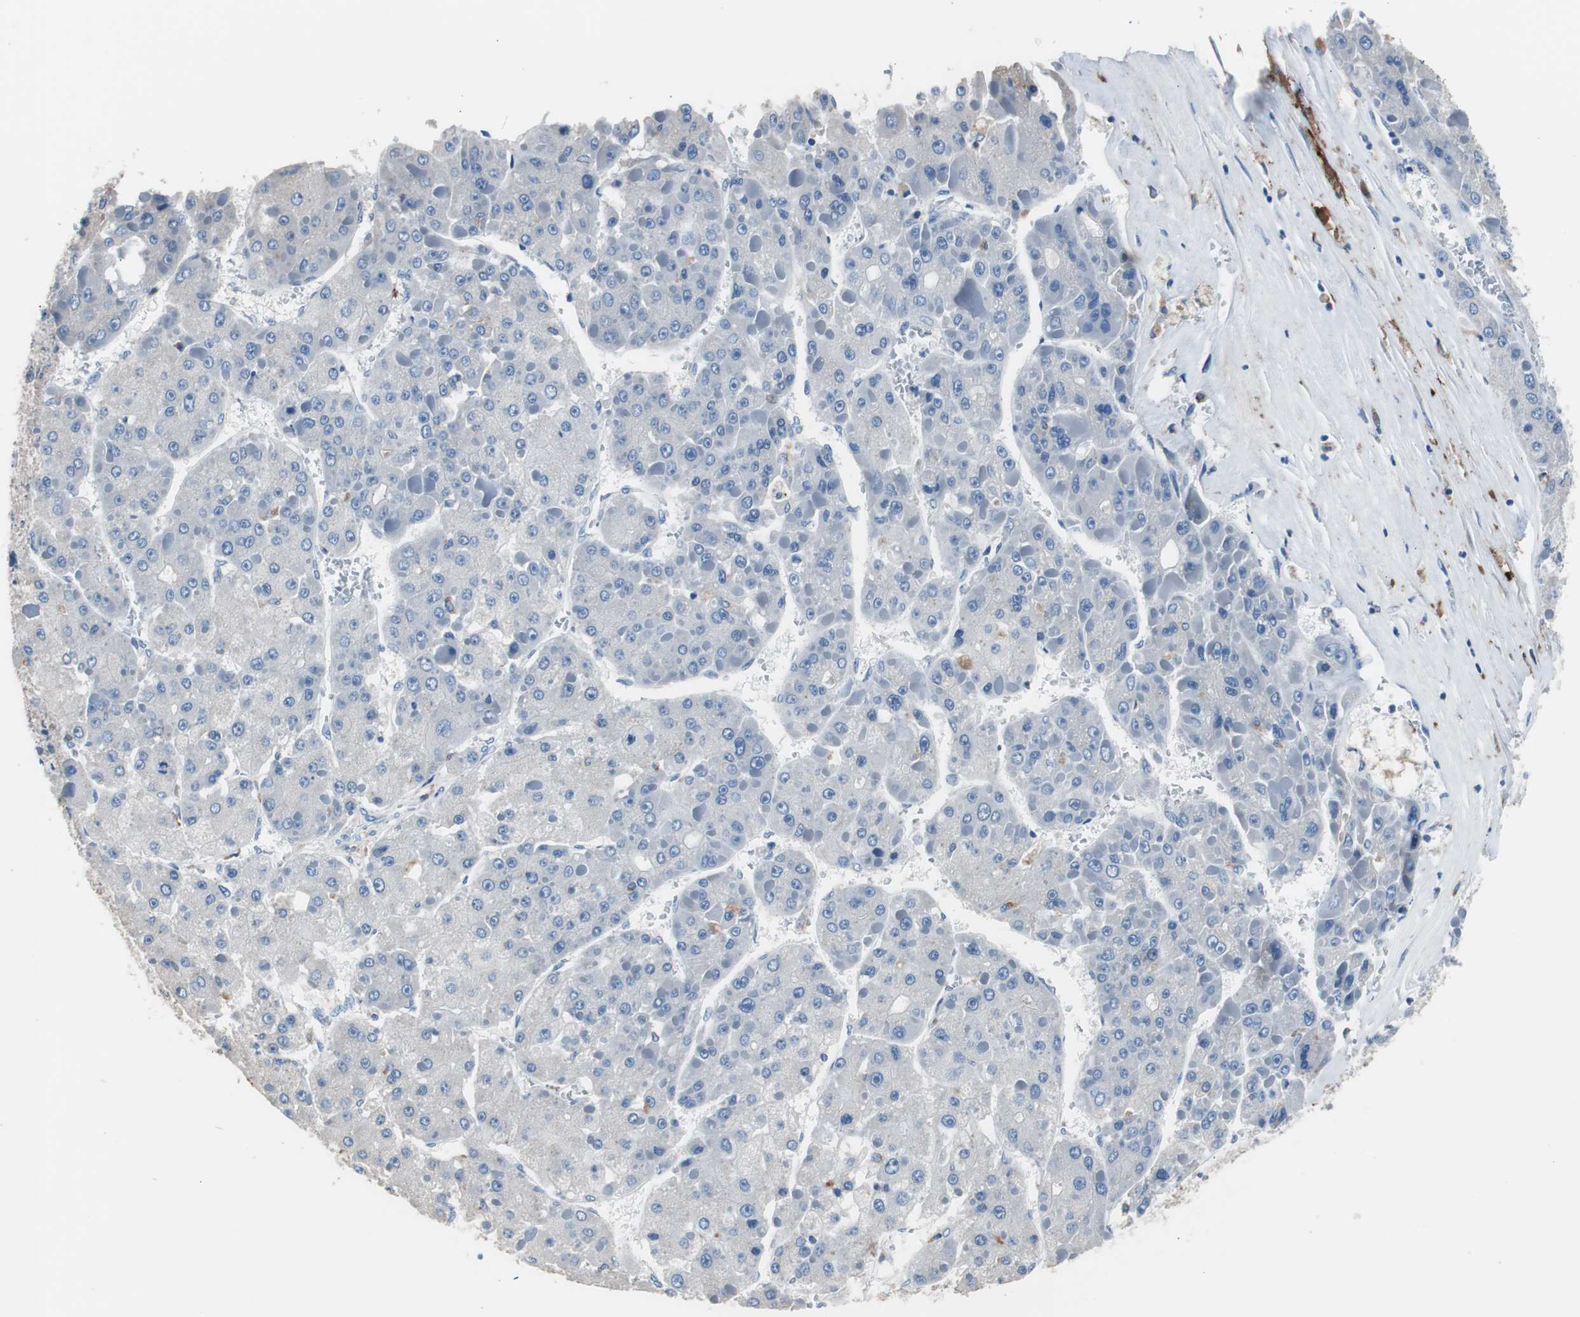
{"staining": {"intensity": "negative", "quantity": "none", "location": "none"}, "tissue": "liver cancer", "cell_type": "Tumor cells", "image_type": "cancer", "snomed": [{"axis": "morphology", "description": "Carcinoma, Hepatocellular, NOS"}, {"axis": "topography", "description": "Liver"}], "caption": "An immunohistochemistry (IHC) image of liver hepatocellular carcinoma is shown. There is no staining in tumor cells of liver hepatocellular carcinoma. Brightfield microscopy of IHC stained with DAB (3,3'-diaminobenzidine) (brown) and hematoxylin (blue), captured at high magnification.", "gene": "FCGR2B", "patient": {"sex": "female", "age": 73}}